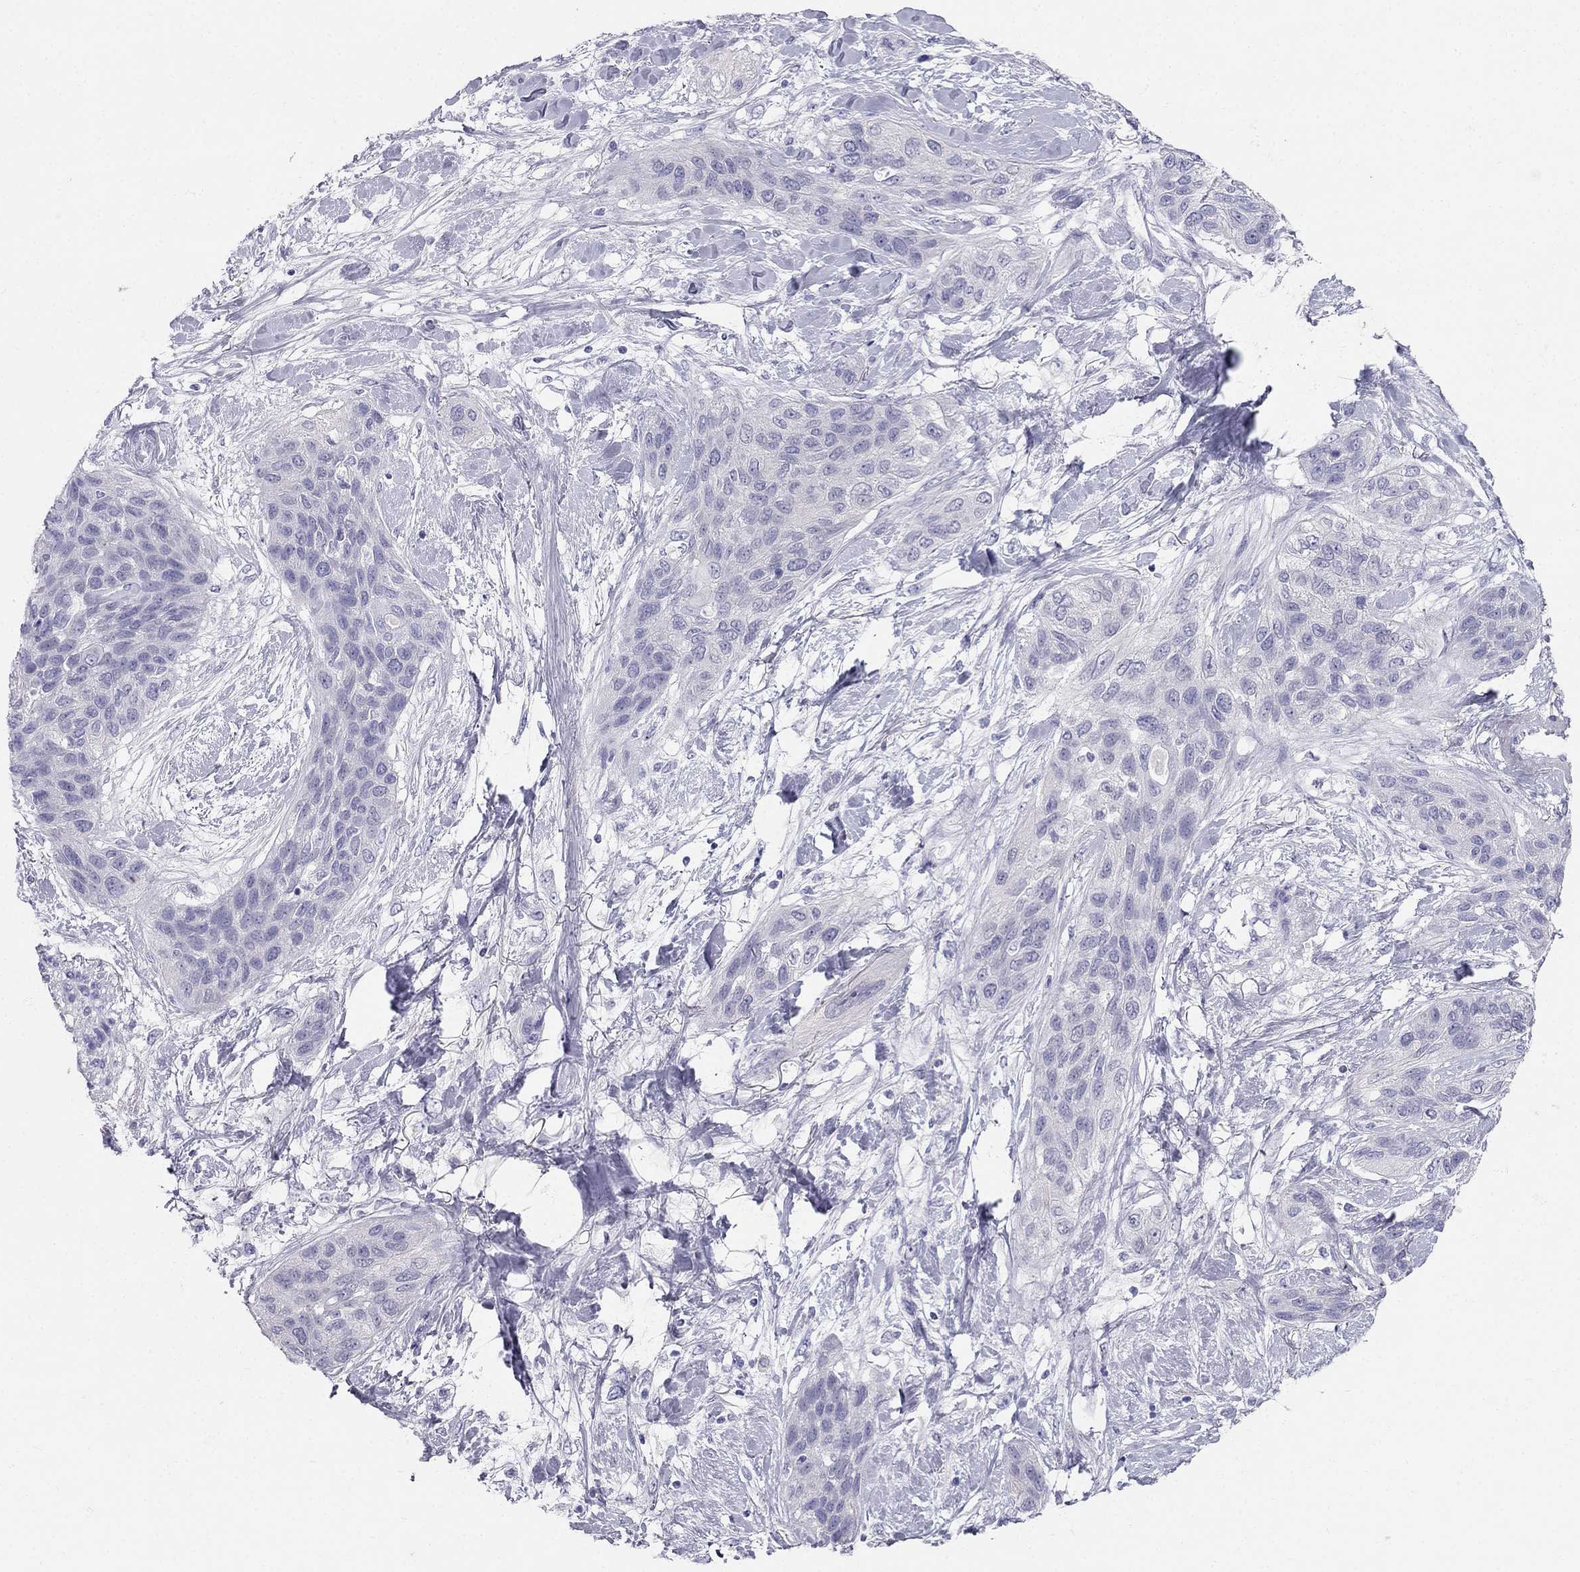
{"staining": {"intensity": "negative", "quantity": "none", "location": "none"}, "tissue": "lung cancer", "cell_type": "Tumor cells", "image_type": "cancer", "snomed": [{"axis": "morphology", "description": "Squamous cell carcinoma, NOS"}, {"axis": "topography", "description": "Lung"}], "caption": "Immunohistochemistry micrograph of neoplastic tissue: squamous cell carcinoma (lung) stained with DAB (3,3'-diaminobenzidine) exhibits no significant protein expression in tumor cells.", "gene": "RFLNA", "patient": {"sex": "female", "age": 70}}